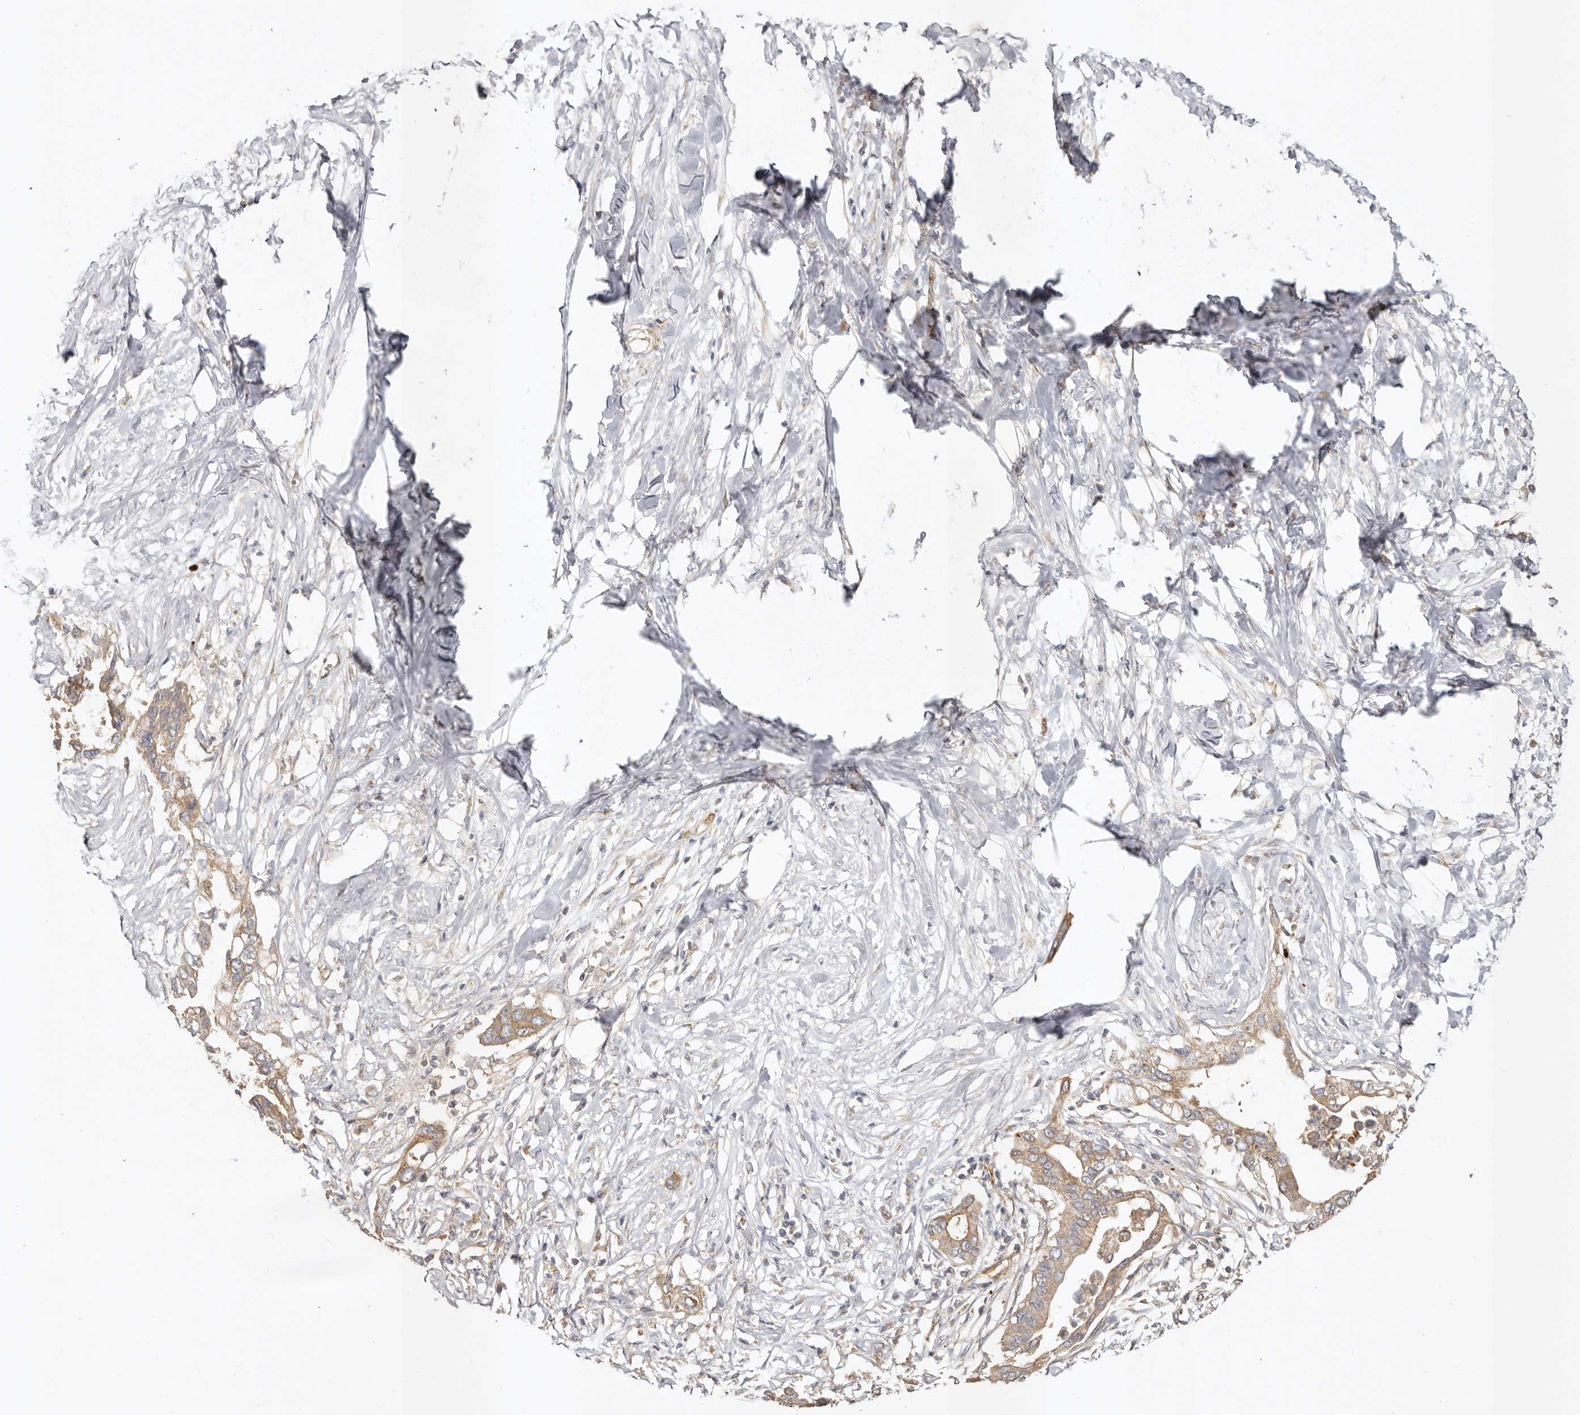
{"staining": {"intensity": "weak", "quantity": ">75%", "location": "cytoplasmic/membranous"}, "tissue": "pancreatic cancer", "cell_type": "Tumor cells", "image_type": "cancer", "snomed": [{"axis": "morphology", "description": "Normal tissue, NOS"}, {"axis": "morphology", "description": "Adenocarcinoma, NOS"}, {"axis": "topography", "description": "Pancreas"}, {"axis": "topography", "description": "Peripheral nerve tissue"}], "caption": "Adenocarcinoma (pancreatic) stained with a protein marker demonstrates weak staining in tumor cells.", "gene": "ADAMTS9", "patient": {"sex": "male", "age": 59}}